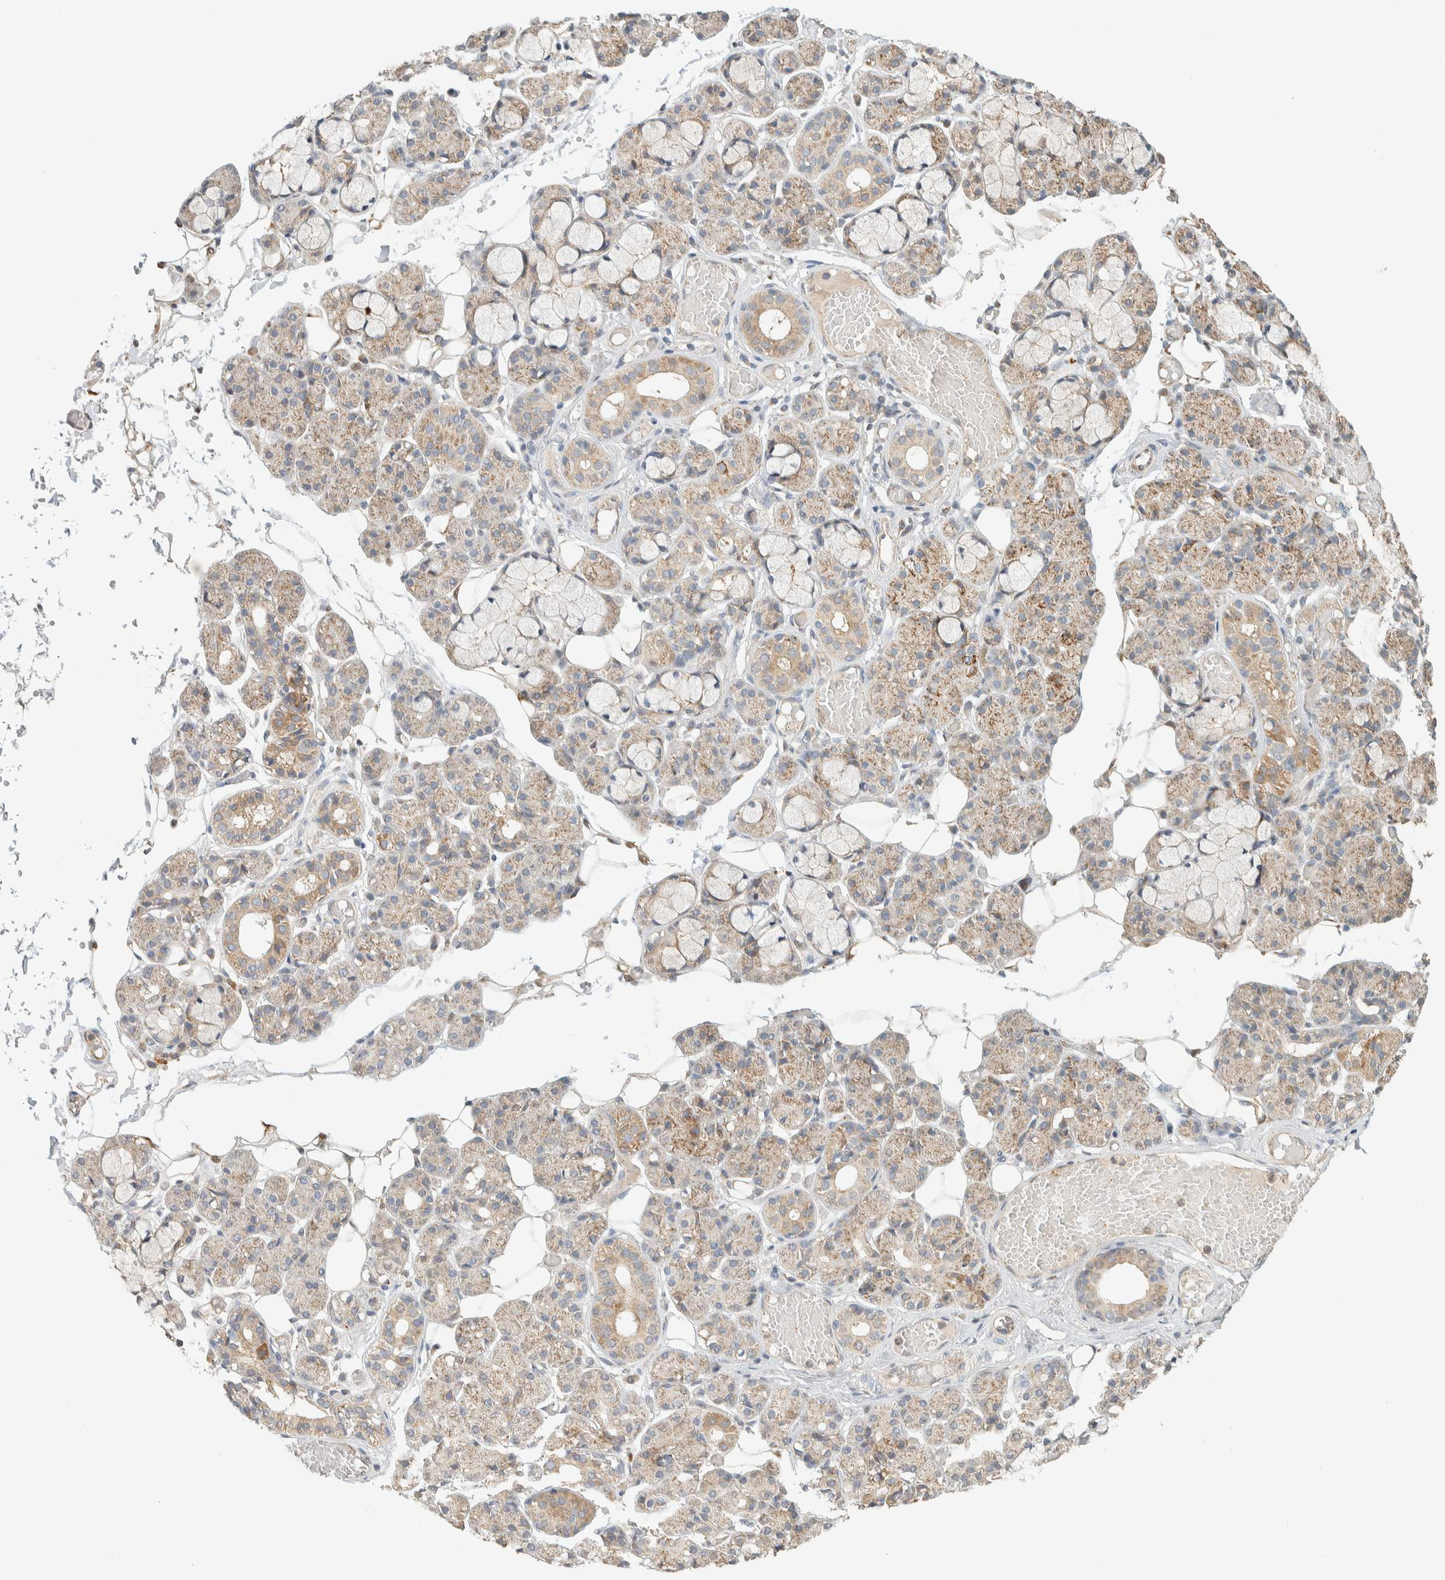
{"staining": {"intensity": "moderate", "quantity": ">75%", "location": "cytoplasmic/membranous"}, "tissue": "salivary gland", "cell_type": "Glandular cells", "image_type": "normal", "snomed": [{"axis": "morphology", "description": "Normal tissue, NOS"}, {"axis": "topography", "description": "Salivary gland"}], "caption": "This micrograph displays unremarkable salivary gland stained with immunohistochemistry (IHC) to label a protein in brown. The cytoplasmic/membranous of glandular cells show moderate positivity for the protein. Nuclei are counter-stained blue.", "gene": "PDE7B", "patient": {"sex": "male", "age": 63}}